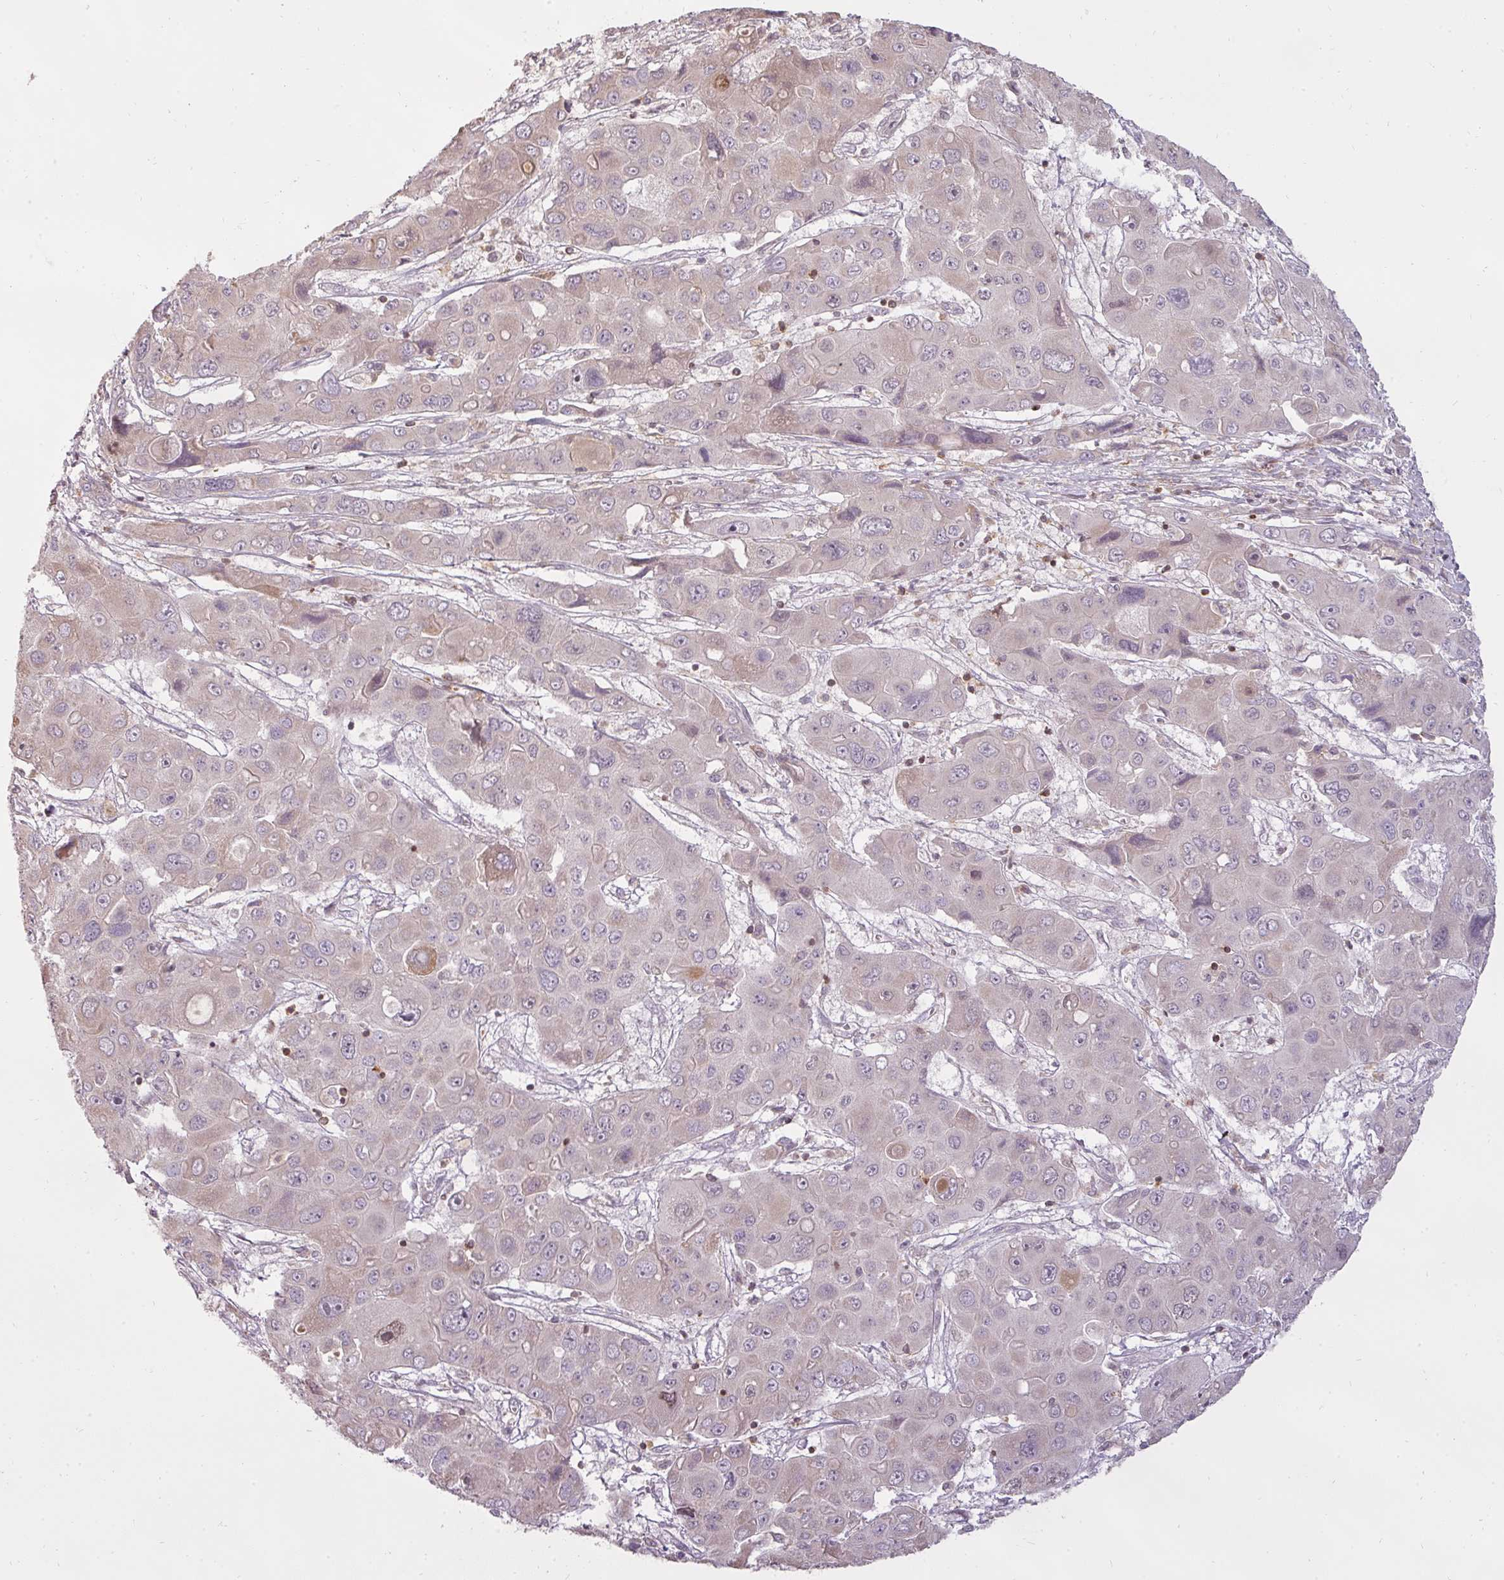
{"staining": {"intensity": "weak", "quantity": "<25%", "location": "cytoplasmic/membranous"}, "tissue": "liver cancer", "cell_type": "Tumor cells", "image_type": "cancer", "snomed": [{"axis": "morphology", "description": "Cholangiocarcinoma"}, {"axis": "topography", "description": "Liver"}], "caption": "A micrograph of human liver cholangiocarcinoma is negative for staining in tumor cells. Nuclei are stained in blue.", "gene": "STK4", "patient": {"sex": "male", "age": 67}}